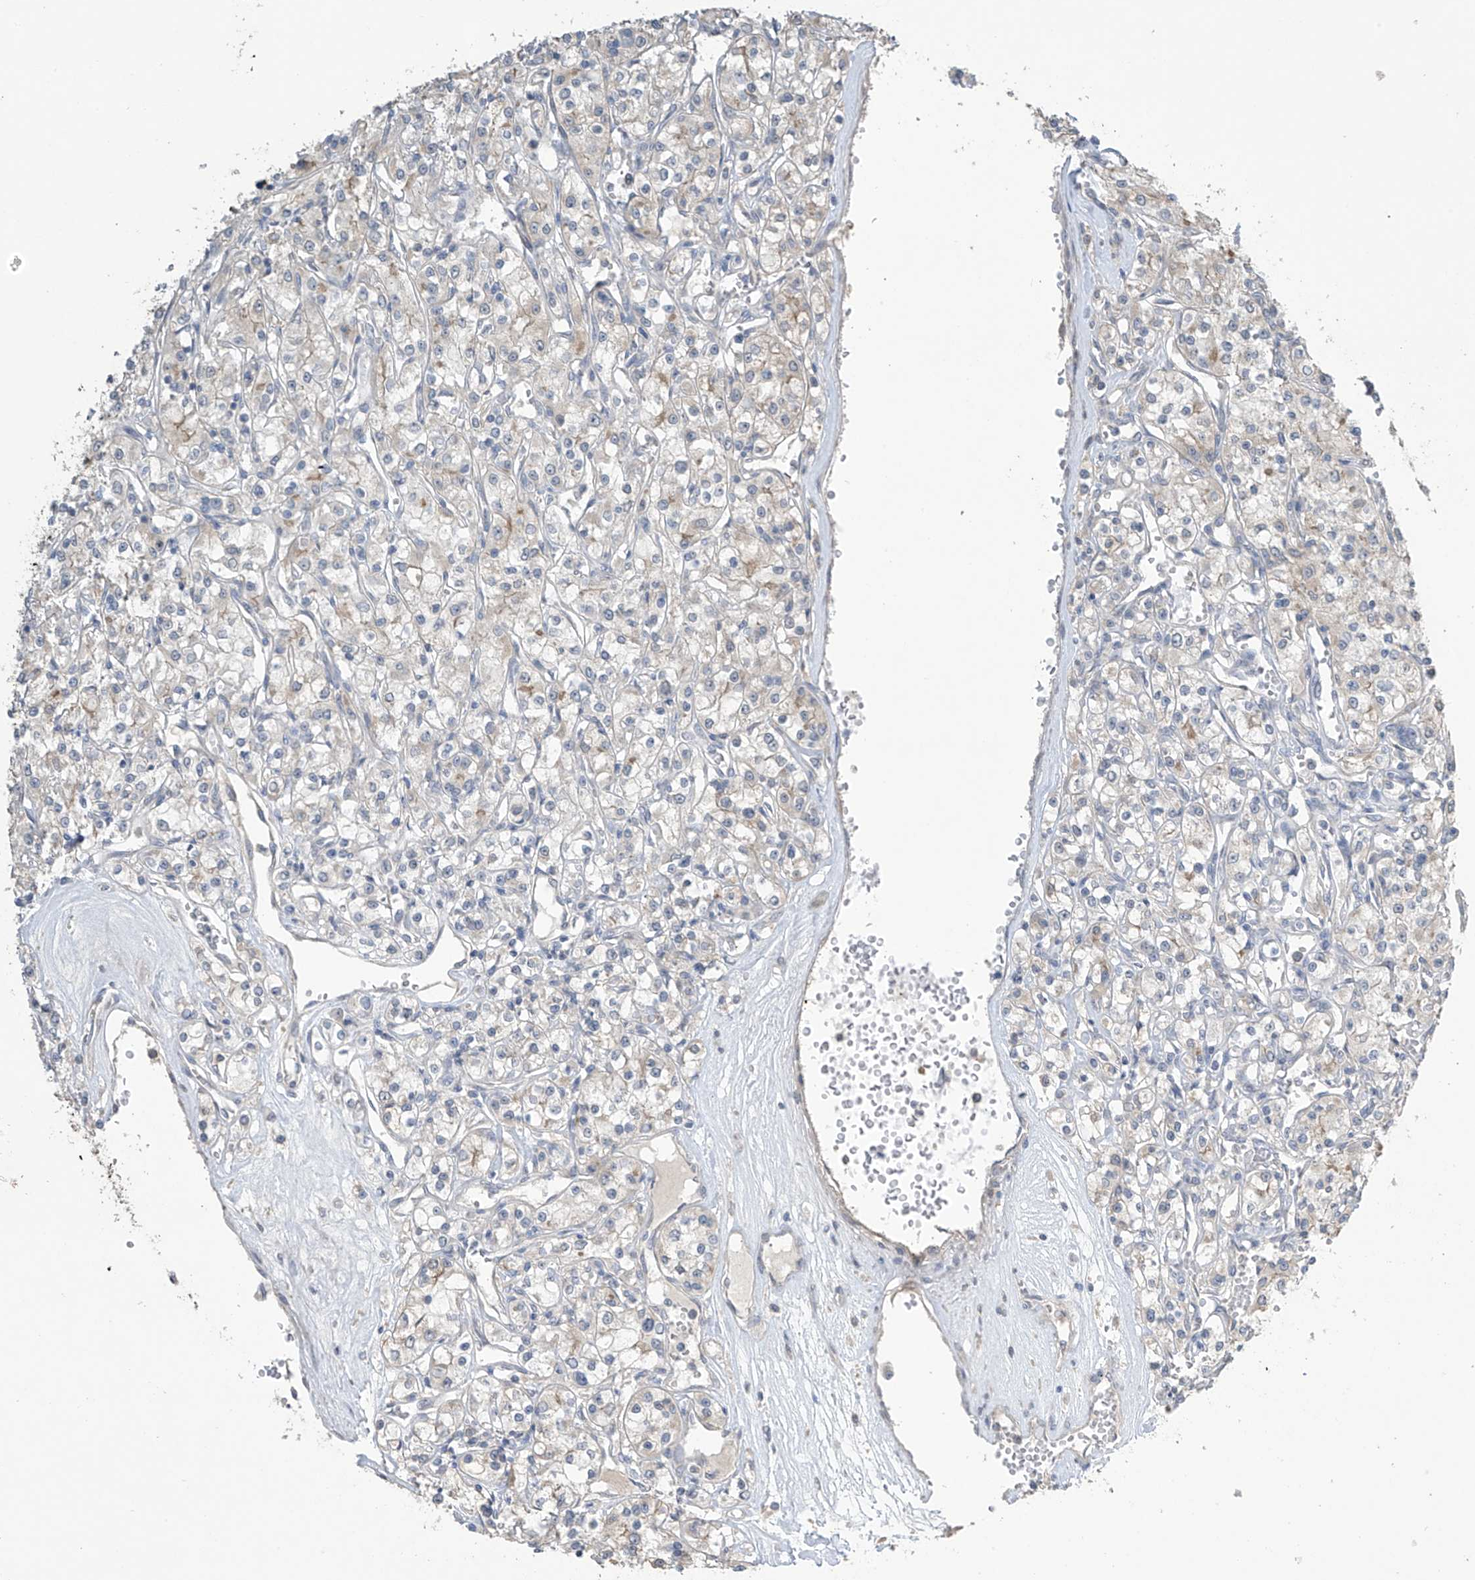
{"staining": {"intensity": "moderate", "quantity": "<25%", "location": "cytoplasmic/membranous"}, "tissue": "renal cancer", "cell_type": "Tumor cells", "image_type": "cancer", "snomed": [{"axis": "morphology", "description": "Adenocarcinoma, NOS"}, {"axis": "topography", "description": "Kidney"}], "caption": "Renal adenocarcinoma tissue exhibits moderate cytoplasmic/membranous positivity in approximately <25% of tumor cells The protein of interest is shown in brown color, while the nuclei are stained blue.", "gene": "SLFN14", "patient": {"sex": "female", "age": 59}}